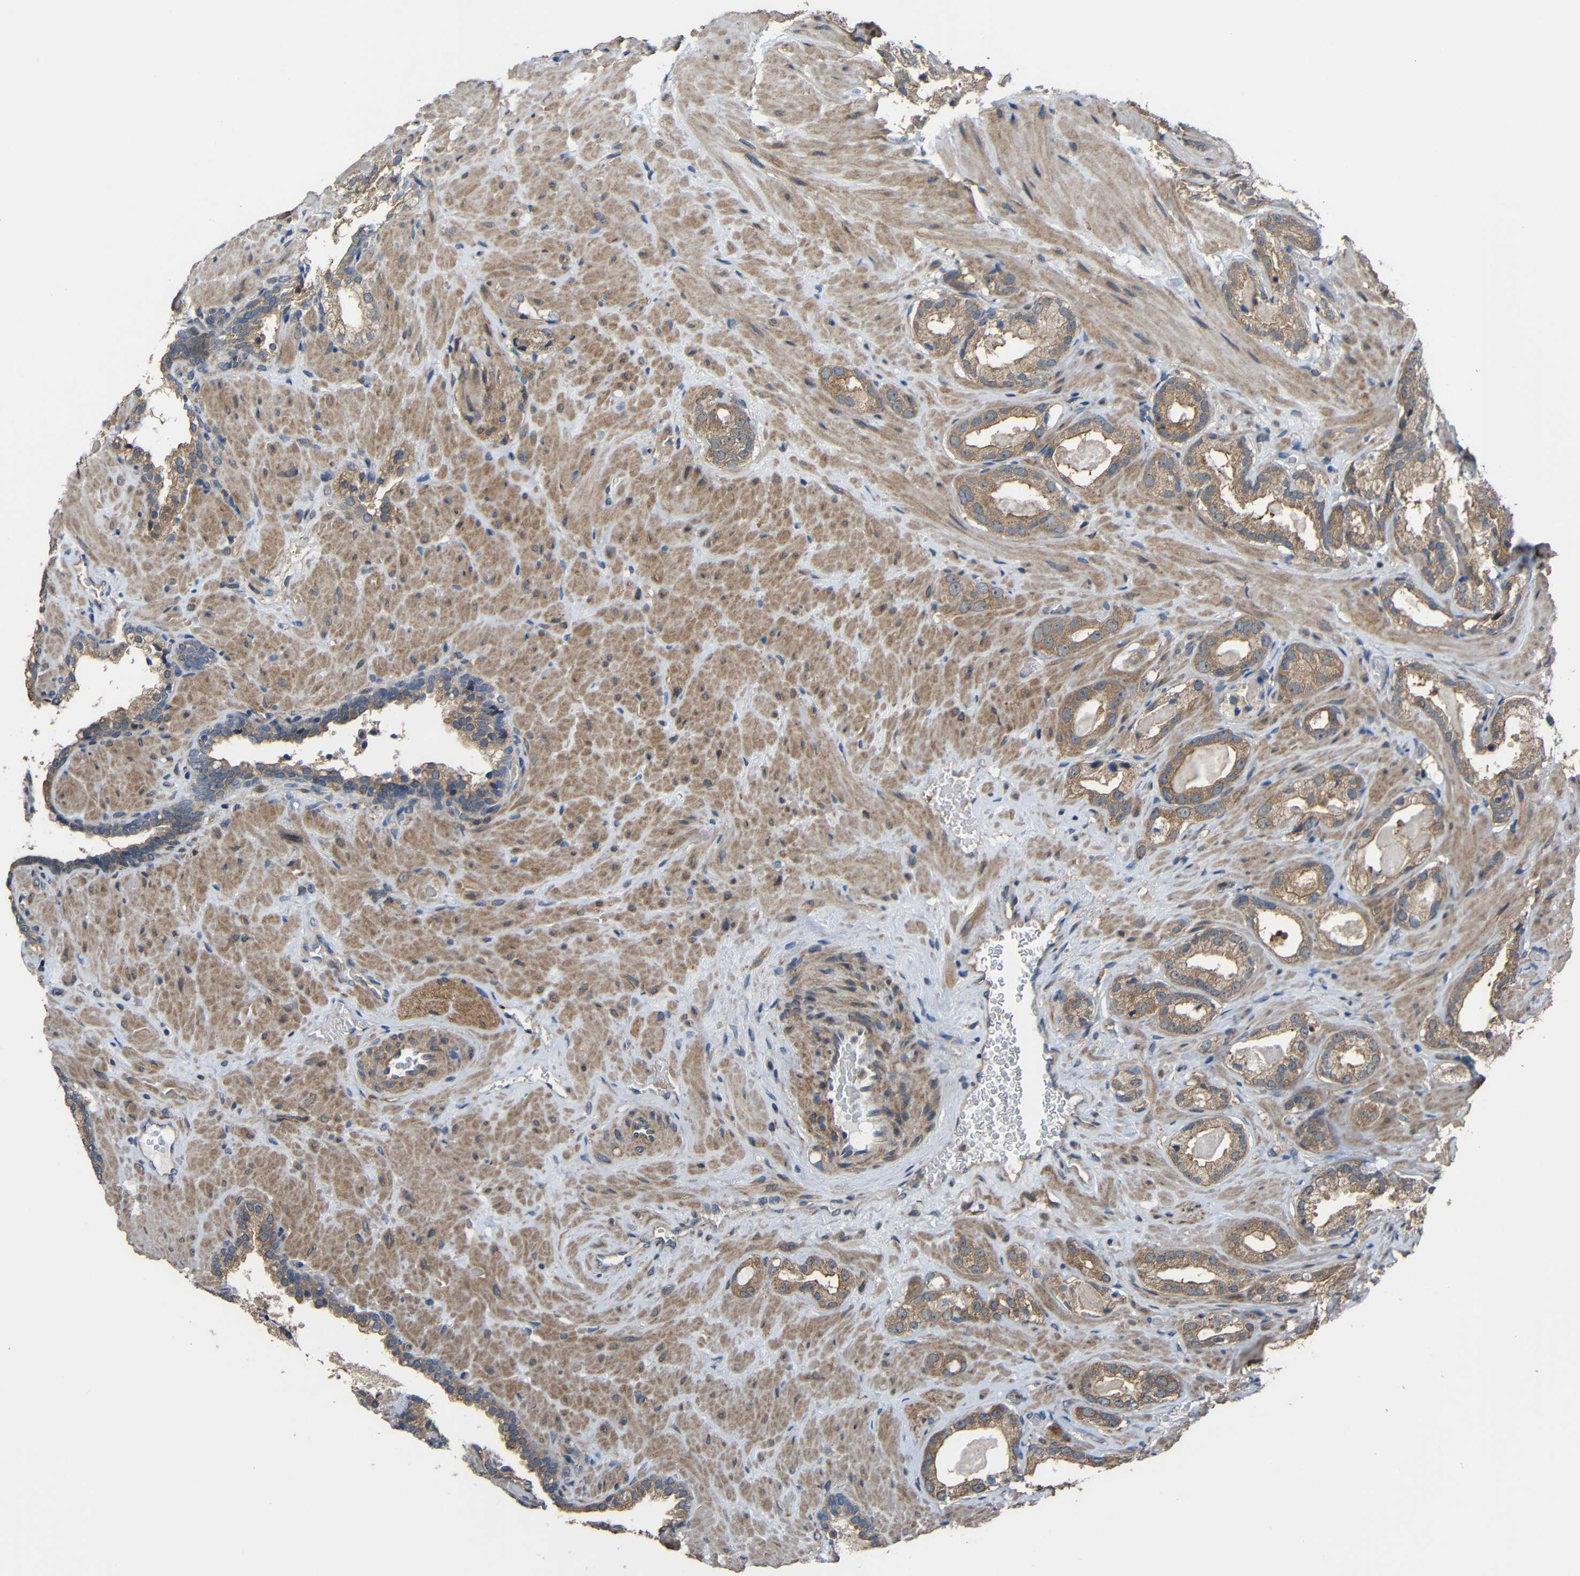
{"staining": {"intensity": "moderate", "quantity": ">75%", "location": "cytoplasmic/membranous"}, "tissue": "prostate cancer", "cell_type": "Tumor cells", "image_type": "cancer", "snomed": [{"axis": "morphology", "description": "Adenocarcinoma, High grade"}, {"axis": "topography", "description": "Prostate"}], "caption": "A high-resolution histopathology image shows immunohistochemistry (IHC) staining of high-grade adenocarcinoma (prostate), which reveals moderate cytoplasmic/membranous expression in approximately >75% of tumor cells.", "gene": "CHST9", "patient": {"sex": "male", "age": 64}}